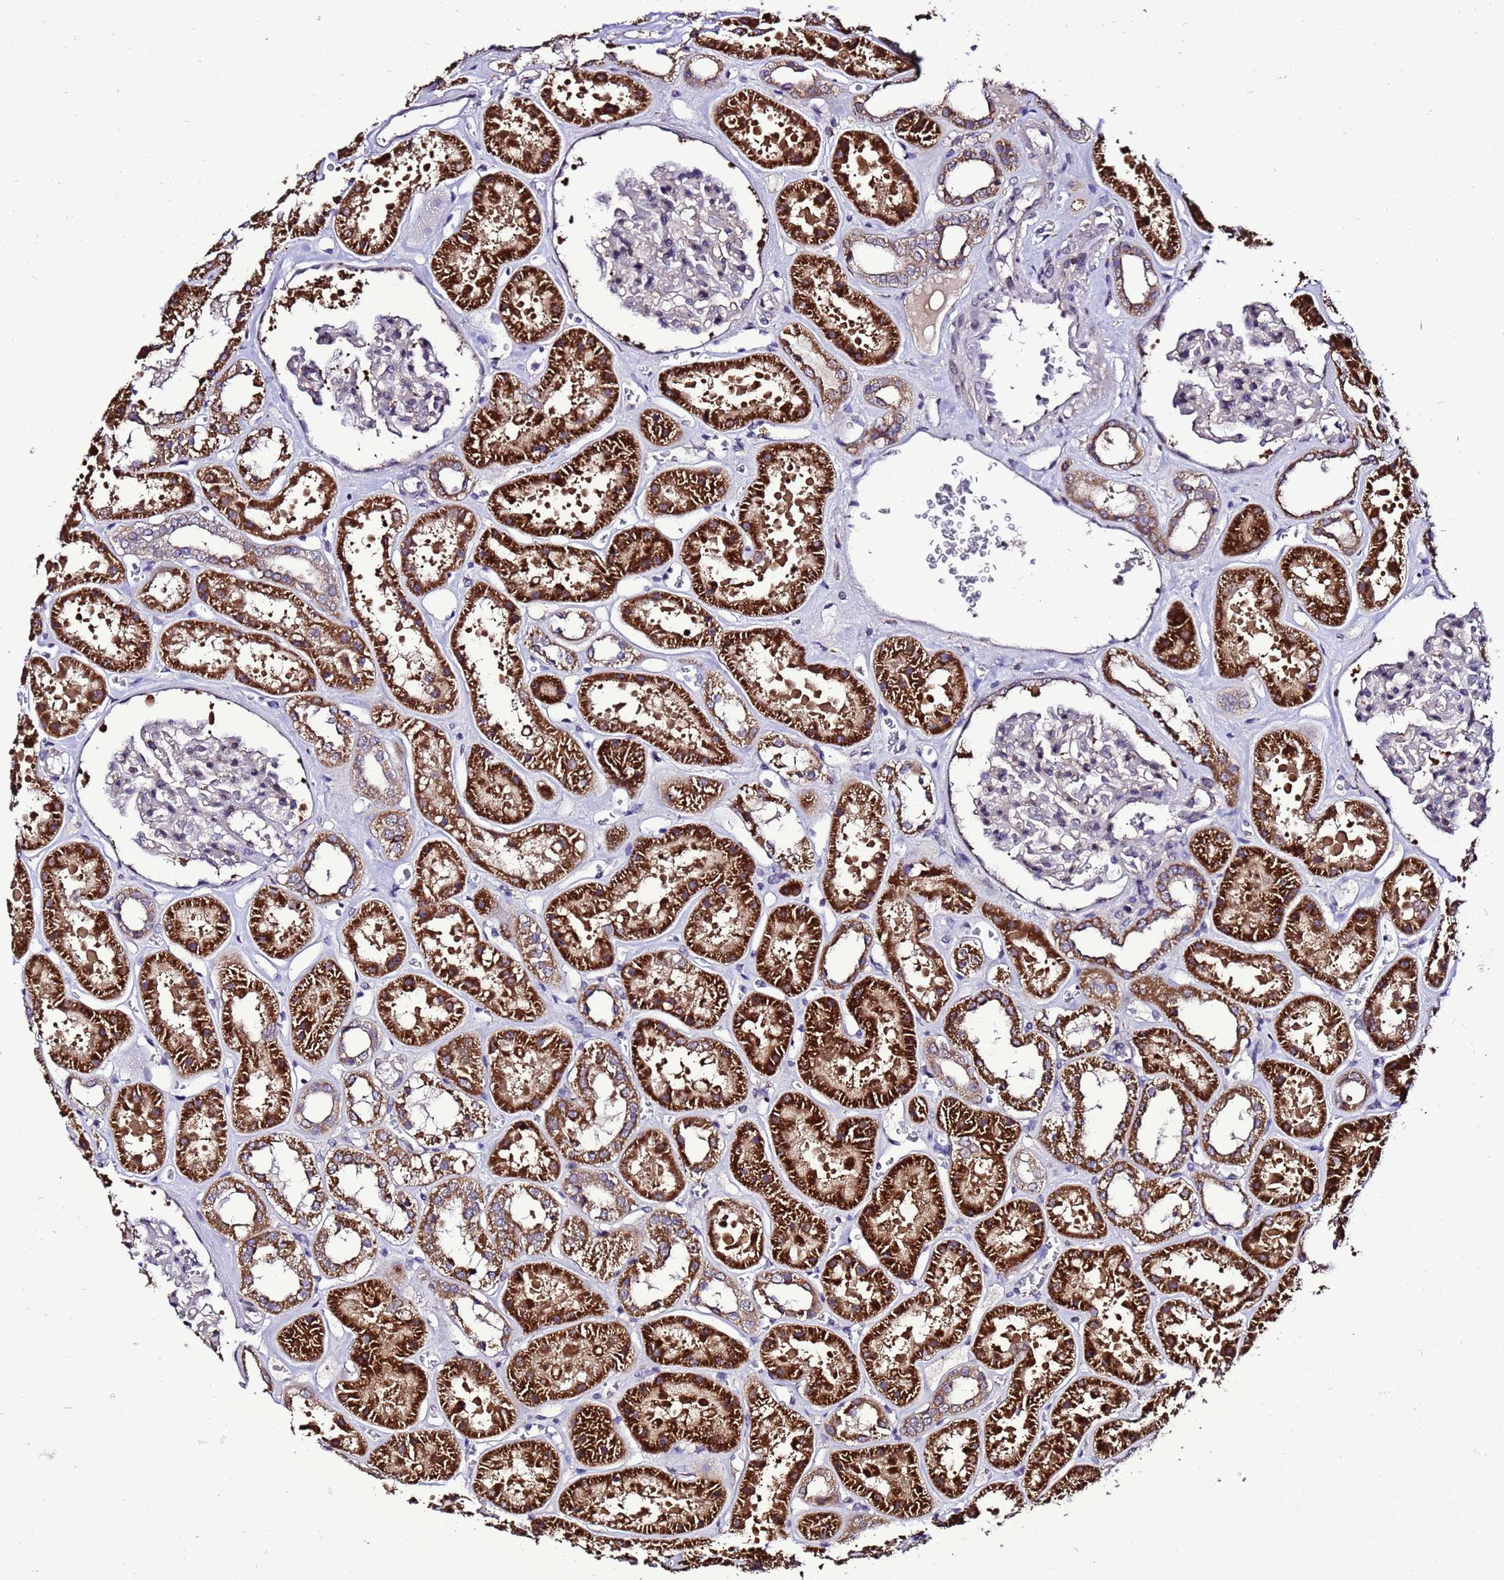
{"staining": {"intensity": "weak", "quantity": "<25%", "location": "cytoplasmic/membranous"}, "tissue": "kidney", "cell_type": "Cells in glomeruli", "image_type": "normal", "snomed": [{"axis": "morphology", "description": "Normal tissue, NOS"}, {"axis": "topography", "description": "Kidney"}], "caption": "Immunohistochemistry photomicrograph of normal kidney: kidney stained with DAB displays no significant protein staining in cells in glomeruli.", "gene": "ZNF329", "patient": {"sex": "female", "age": 41}}